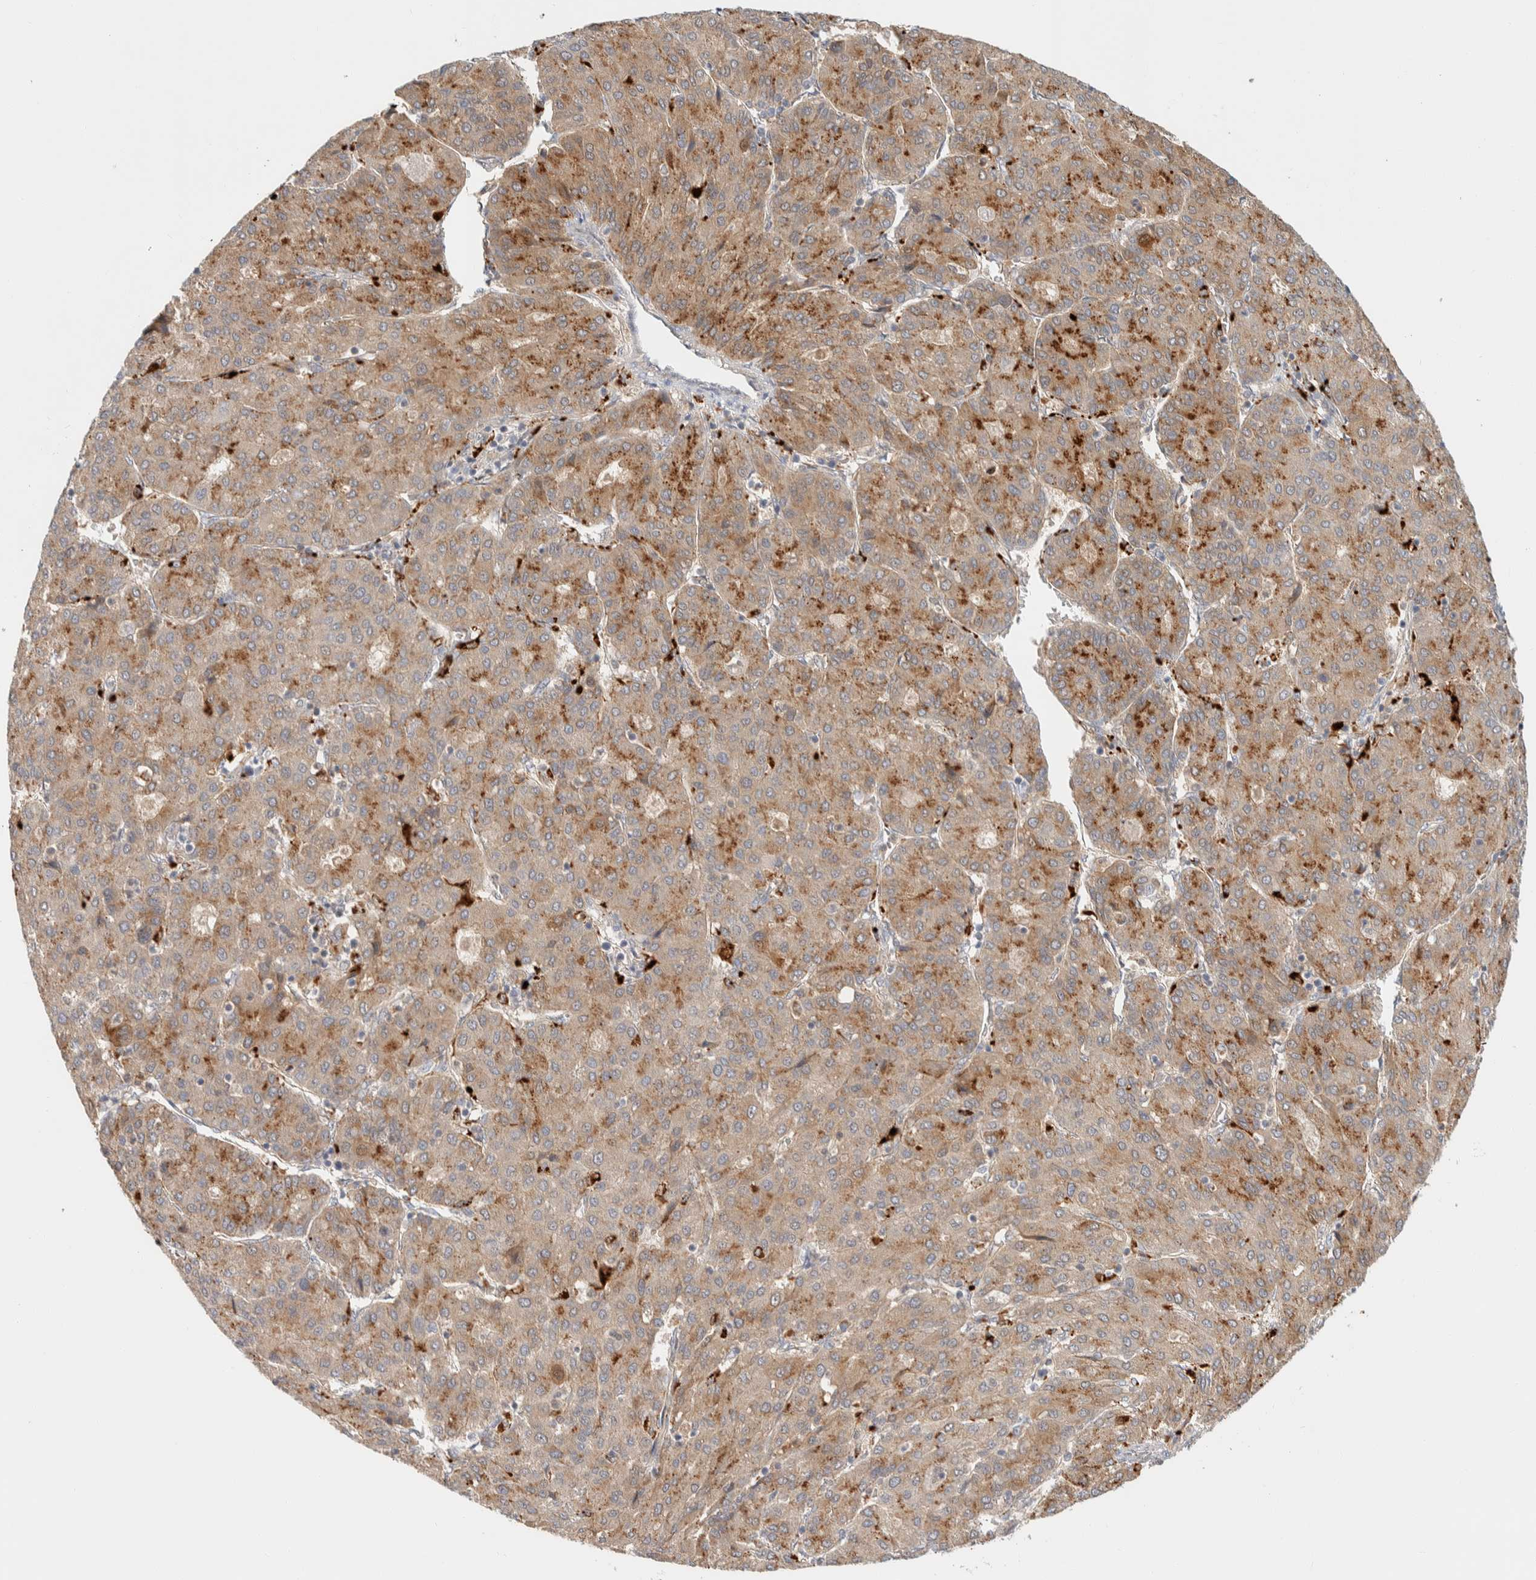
{"staining": {"intensity": "moderate", "quantity": ">75%", "location": "cytoplasmic/membranous"}, "tissue": "liver cancer", "cell_type": "Tumor cells", "image_type": "cancer", "snomed": [{"axis": "morphology", "description": "Carcinoma, Hepatocellular, NOS"}, {"axis": "topography", "description": "Liver"}], "caption": "Moderate cytoplasmic/membranous protein expression is seen in about >75% of tumor cells in liver hepatocellular carcinoma.", "gene": "GCLM", "patient": {"sex": "male", "age": 65}}